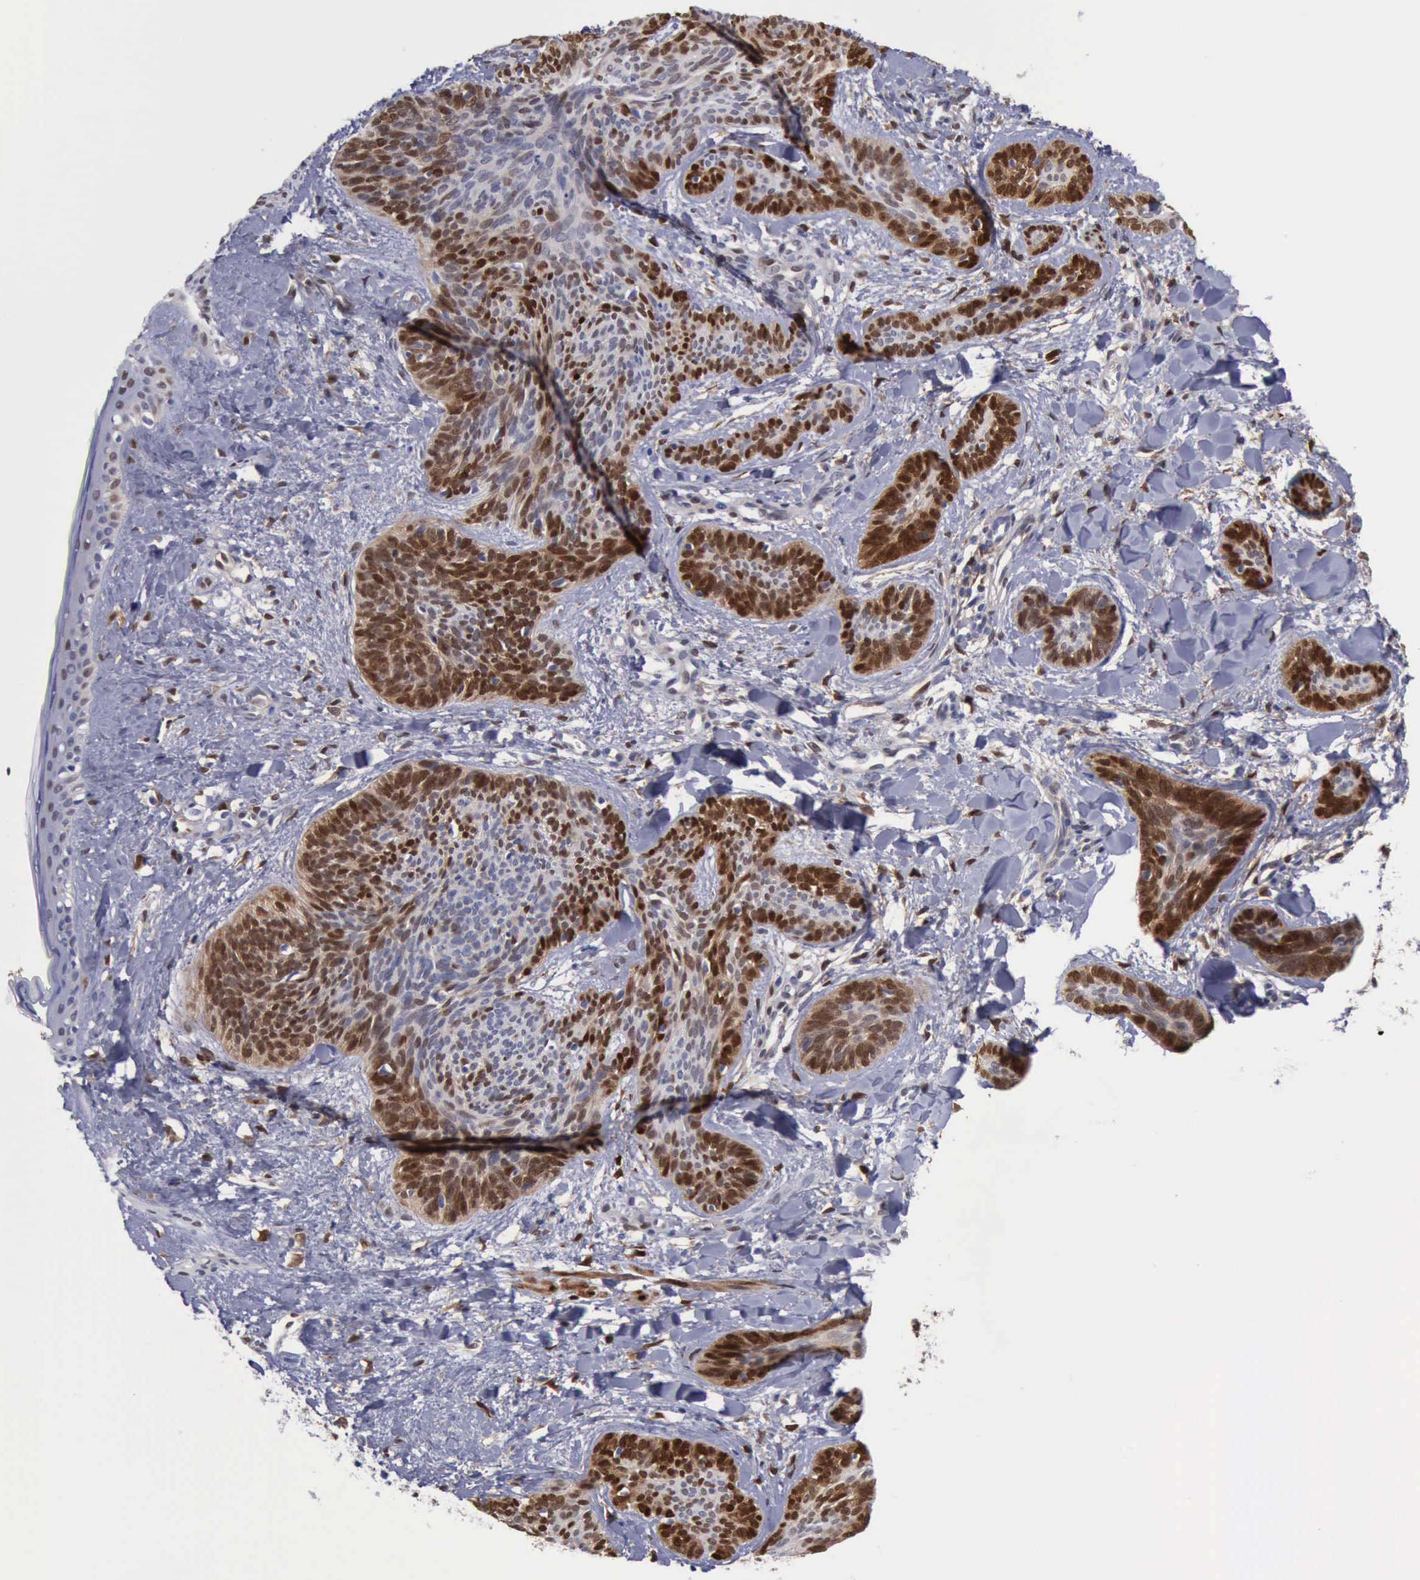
{"staining": {"intensity": "strong", "quantity": "25%-75%", "location": "nuclear"}, "tissue": "skin cancer", "cell_type": "Tumor cells", "image_type": "cancer", "snomed": [{"axis": "morphology", "description": "Basal cell carcinoma"}, {"axis": "topography", "description": "Skin"}], "caption": "A brown stain labels strong nuclear staining of a protein in human skin cancer (basal cell carcinoma) tumor cells.", "gene": "FHL1", "patient": {"sex": "female", "age": 81}}